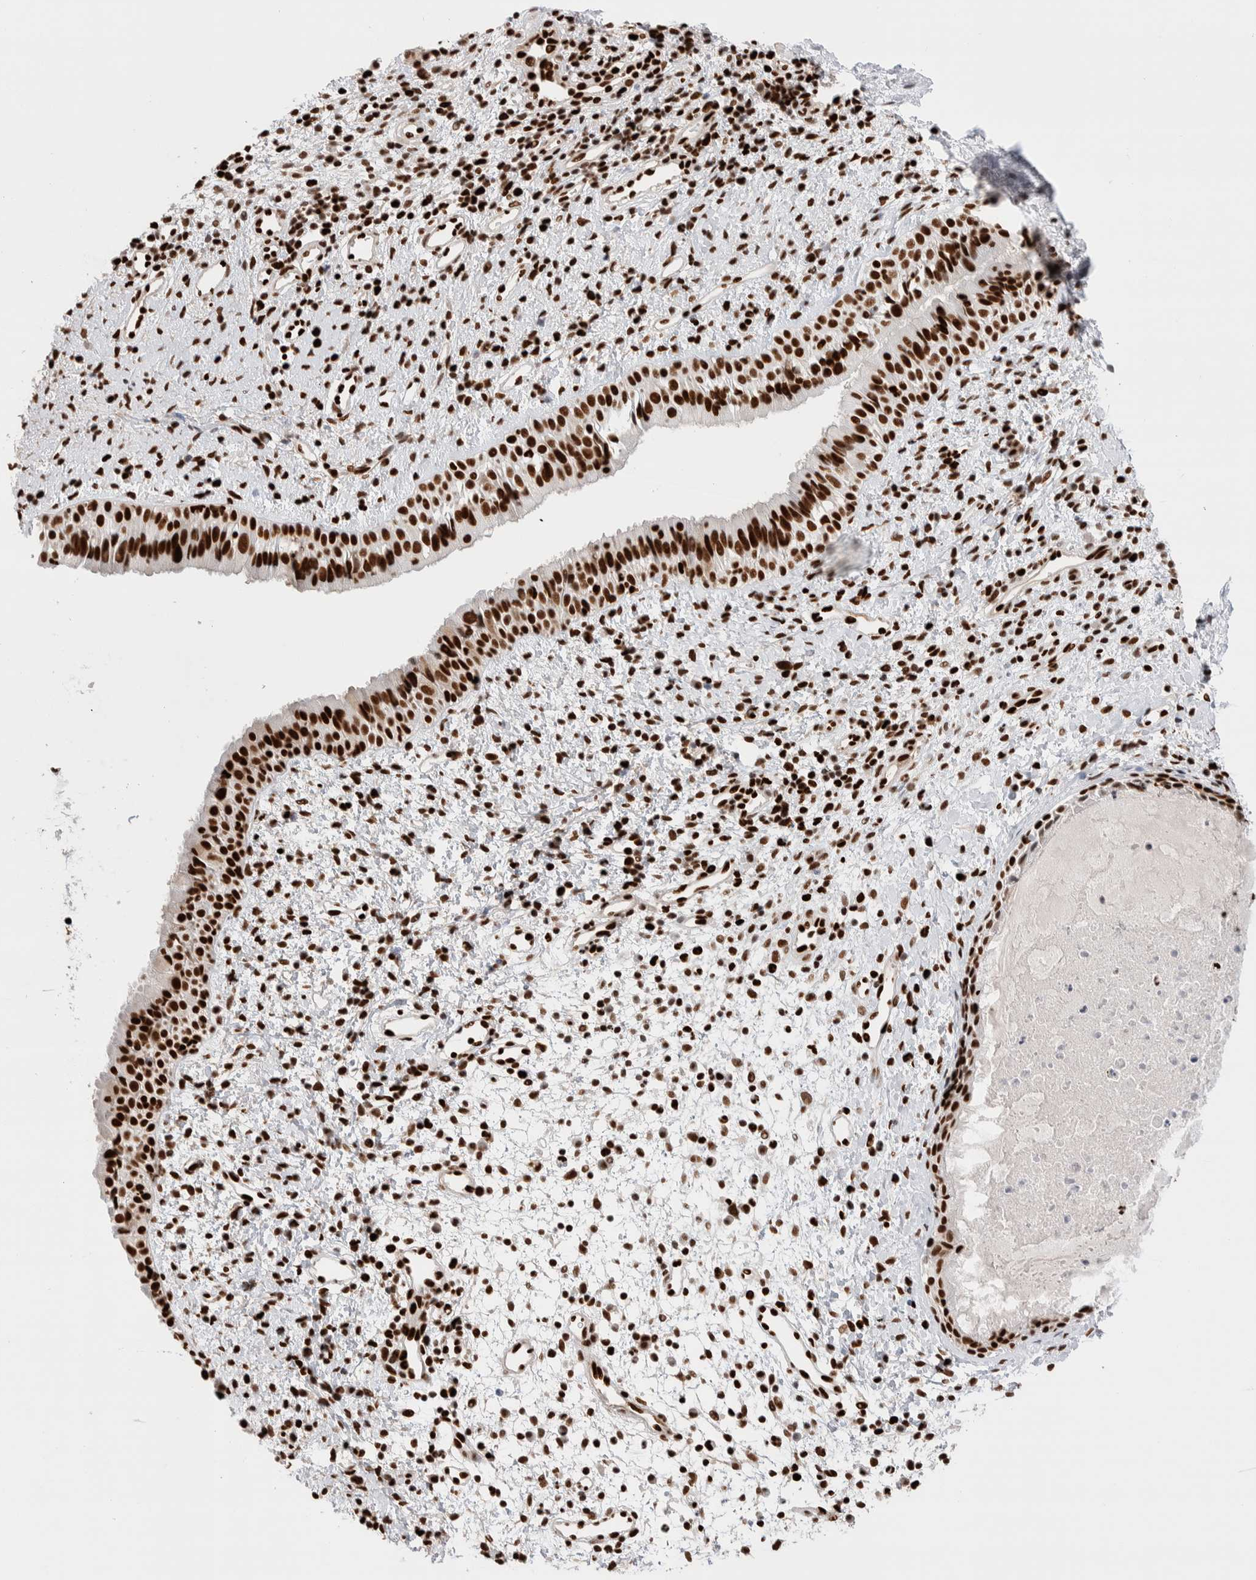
{"staining": {"intensity": "strong", "quantity": ">75%", "location": "nuclear"}, "tissue": "nasopharynx", "cell_type": "Respiratory epithelial cells", "image_type": "normal", "snomed": [{"axis": "morphology", "description": "Normal tissue, NOS"}, {"axis": "topography", "description": "Nasopharynx"}], "caption": "The histopathology image reveals staining of benign nasopharynx, revealing strong nuclear protein positivity (brown color) within respiratory epithelial cells.", "gene": "C17orf49", "patient": {"sex": "male", "age": 22}}